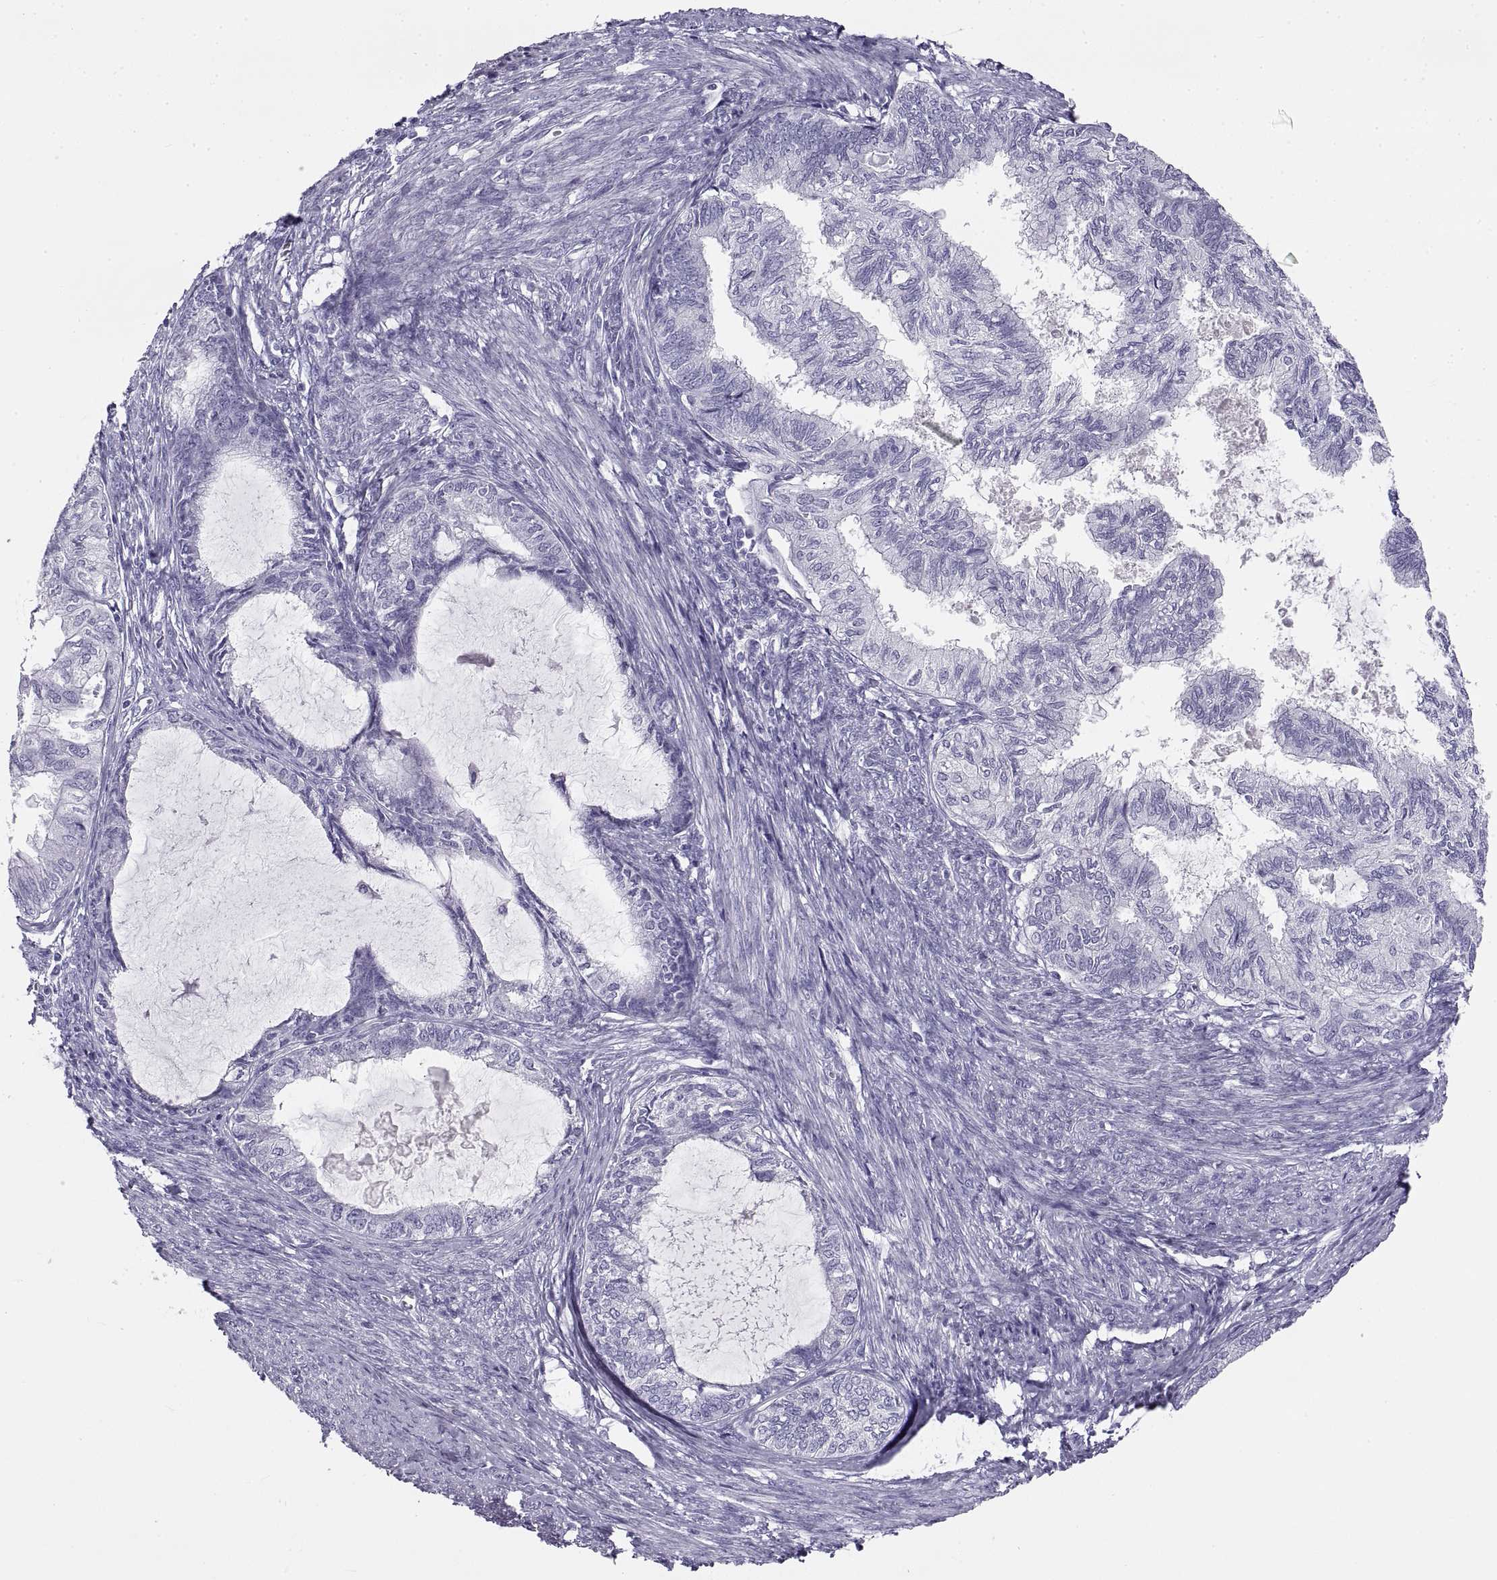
{"staining": {"intensity": "negative", "quantity": "none", "location": "none"}, "tissue": "endometrial cancer", "cell_type": "Tumor cells", "image_type": "cancer", "snomed": [{"axis": "morphology", "description": "Adenocarcinoma, NOS"}, {"axis": "topography", "description": "Endometrium"}], "caption": "The photomicrograph demonstrates no significant expression in tumor cells of endometrial cancer (adenocarcinoma).", "gene": "RLBP1", "patient": {"sex": "female", "age": 86}}